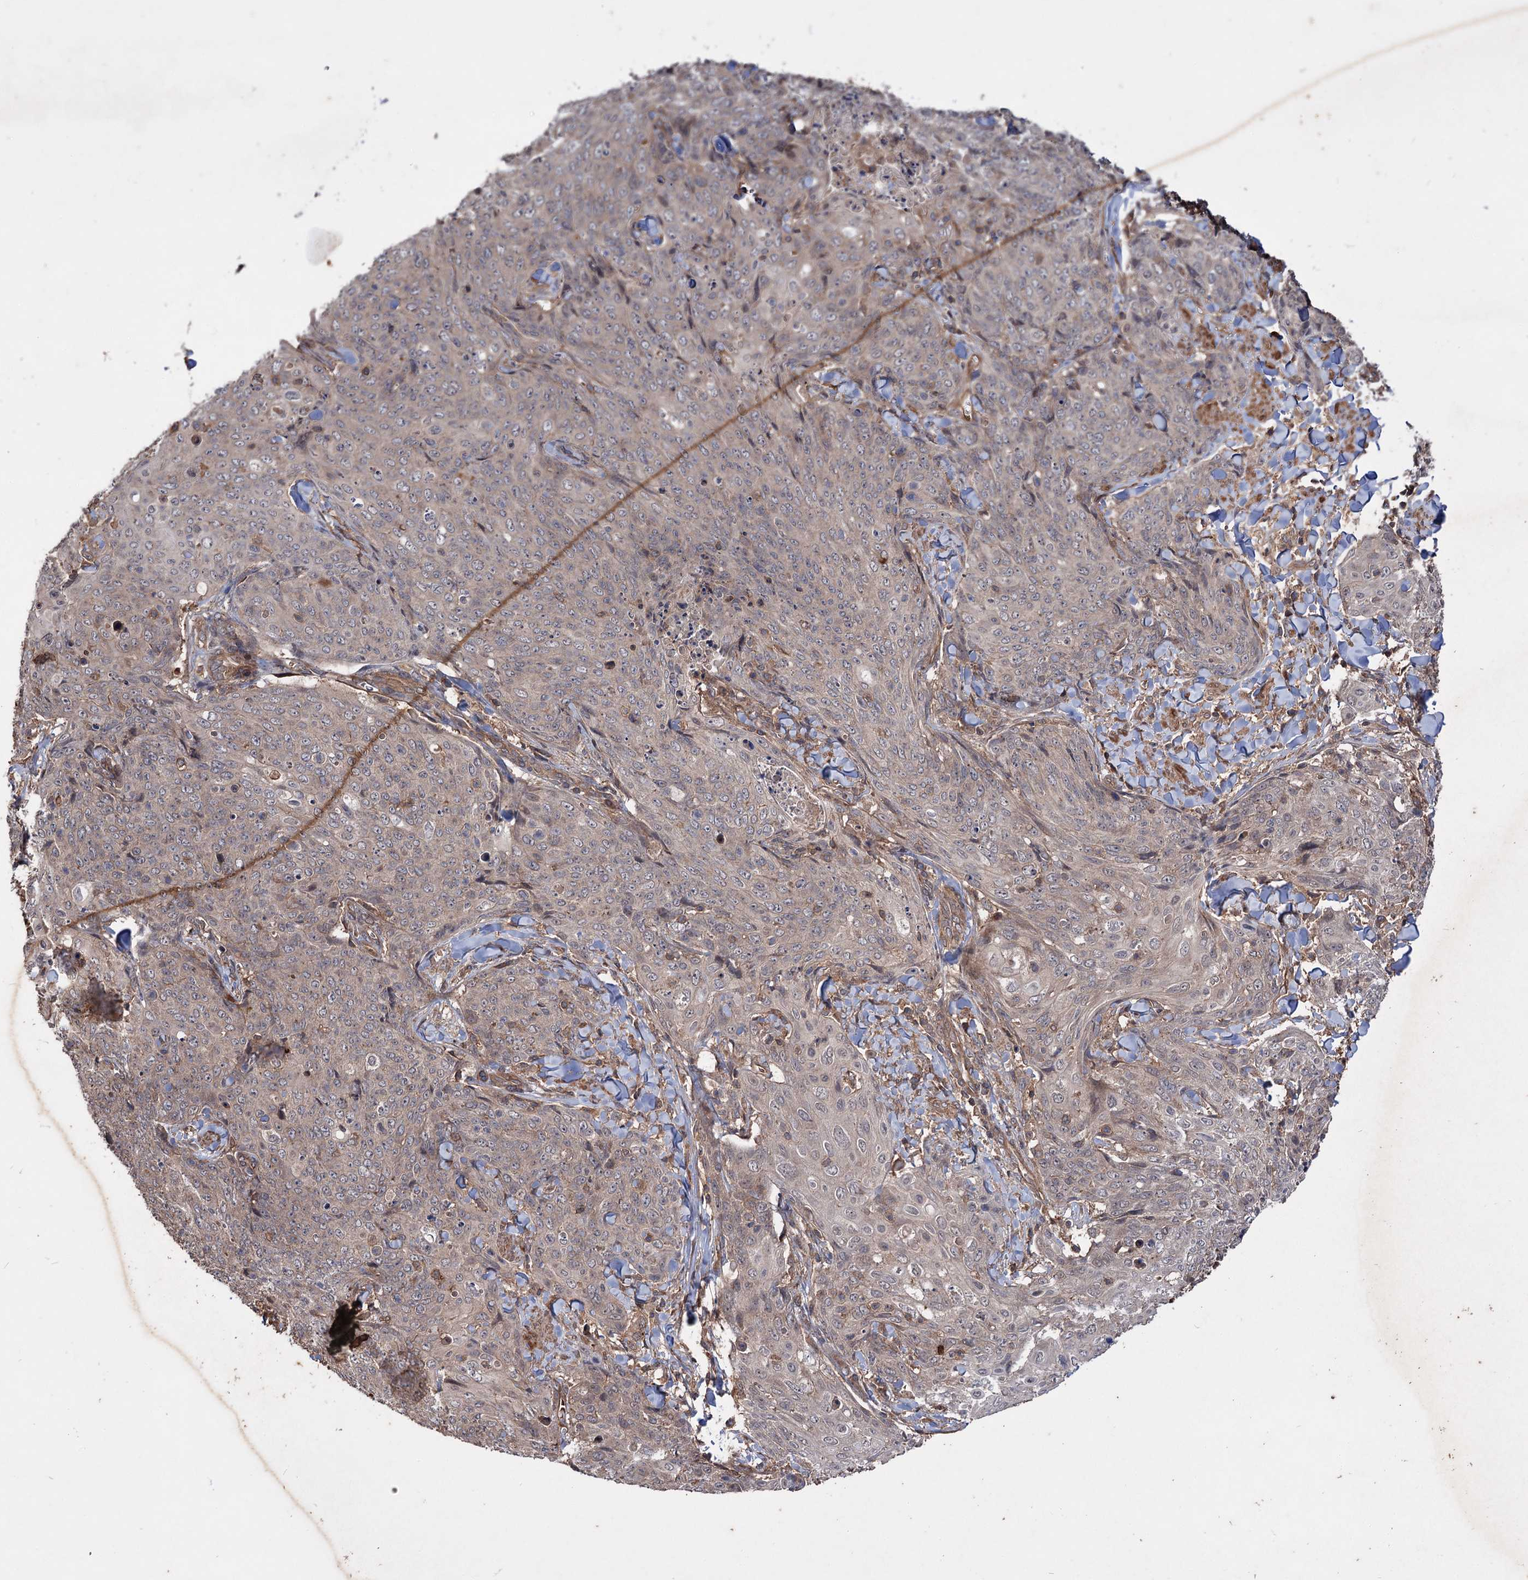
{"staining": {"intensity": "weak", "quantity": "25%-75%", "location": "cytoplasmic/membranous"}, "tissue": "skin cancer", "cell_type": "Tumor cells", "image_type": "cancer", "snomed": [{"axis": "morphology", "description": "Squamous cell carcinoma, NOS"}, {"axis": "topography", "description": "Skin"}, {"axis": "topography", "description": "Vulva"}], "caption": "About 25%-75% of tumor cells in squamous cell carcinoma (skin) demonstrate weak cytoplasmic/membranous protein positivity as visualized by brown immunohistochemical staining.", "gene": "ADK", "patient": {"sex": "female", "age": 85}}